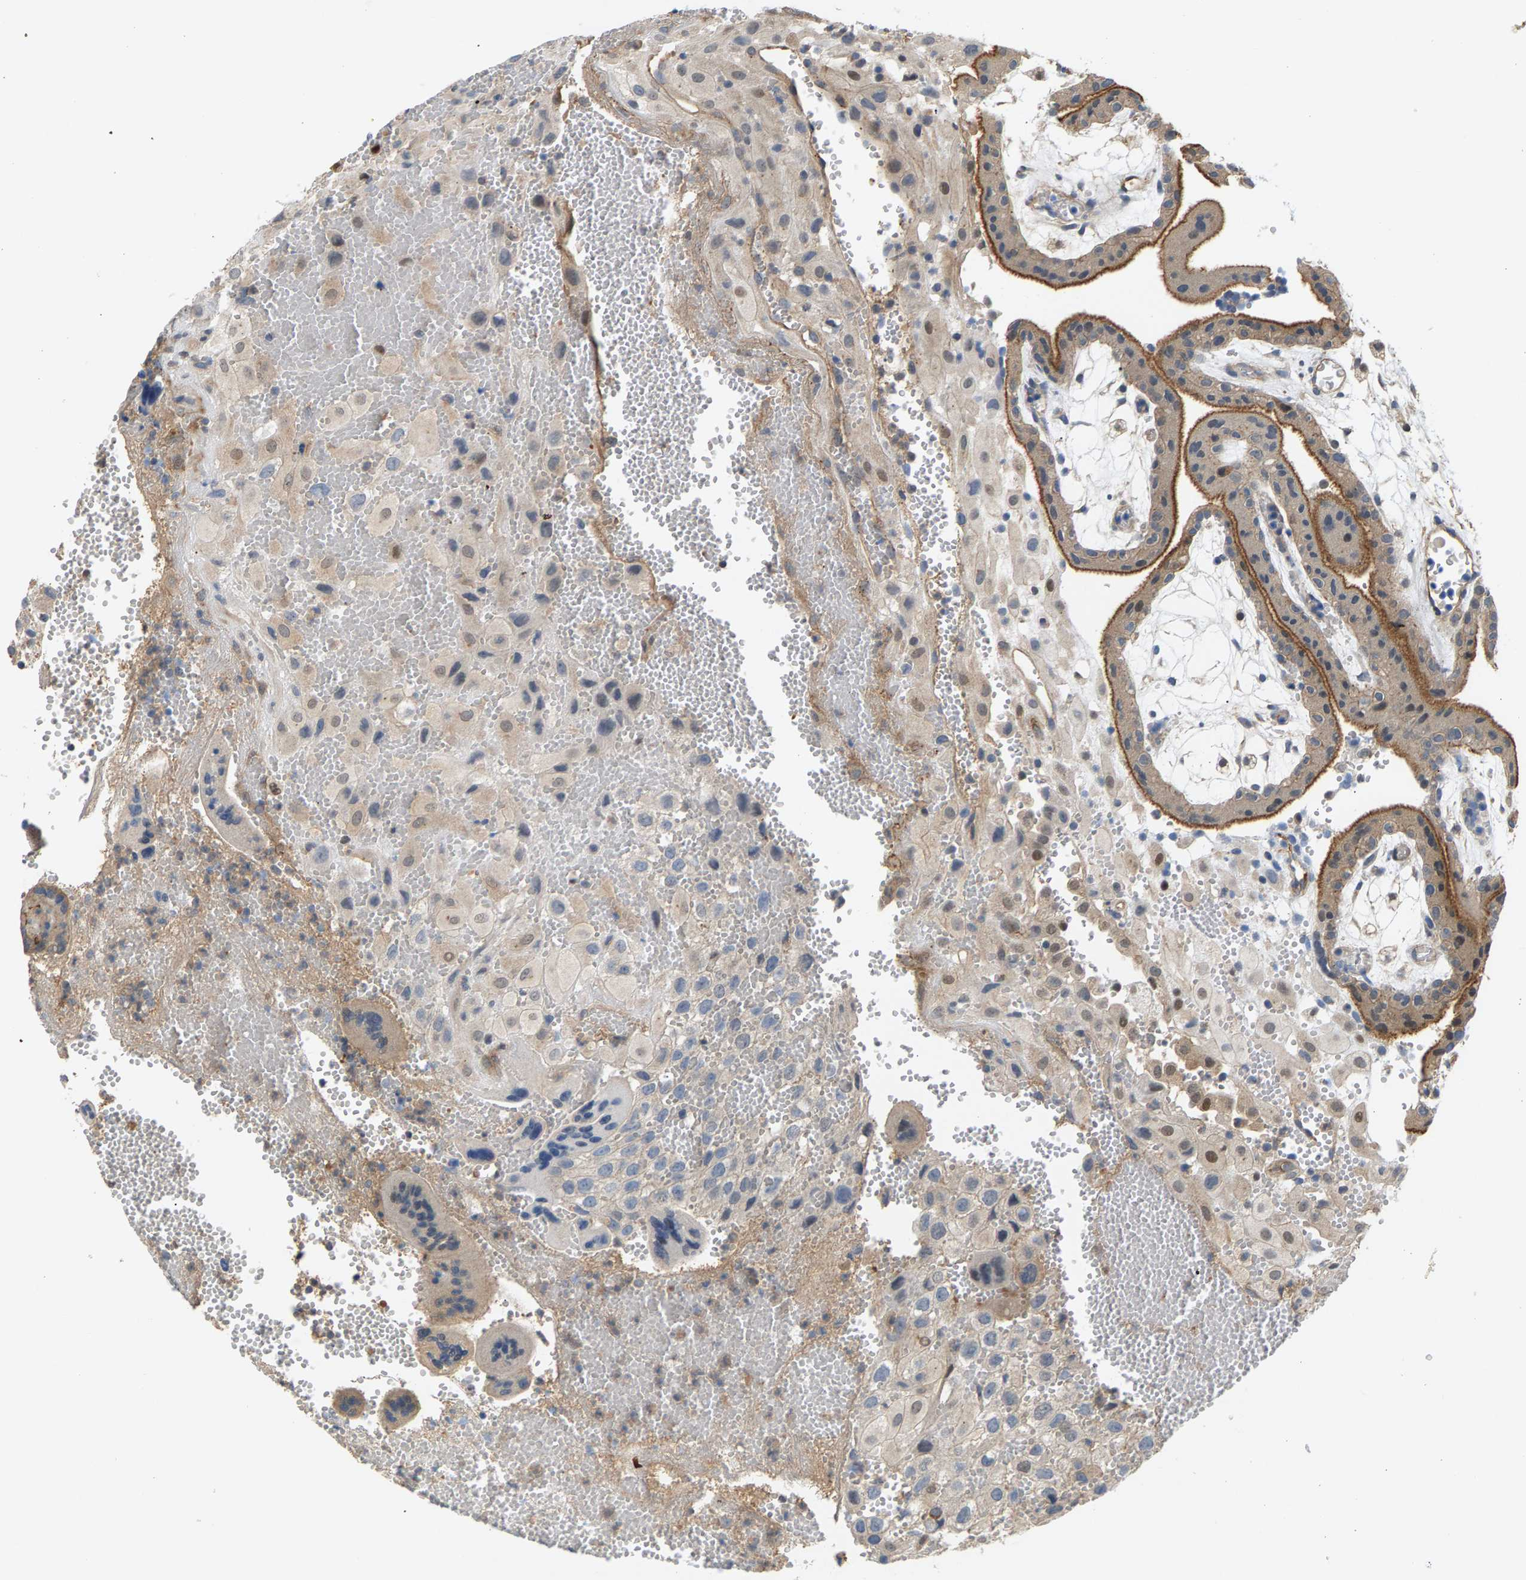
{"staining": {"intensity": "moderate", "quantity": "<25%", "location": "nuclear"}, "tissue": "placenta", "cell_type": "Decidual cells", "image_type": "normal", "snomed": [{"axis": "morphology", "description": "Normal tissue, NOS"}, {"axis": "topography", "description": "Placenta"}], "caption": "High-power microscopy captured an immunohistochemistry image of unremarkable placenta, revealing moderate nuclear expression in approximately <25% of decidual cells.", "gene": "KRTAP27", "patient": {"sex": "female", "age": 18}}